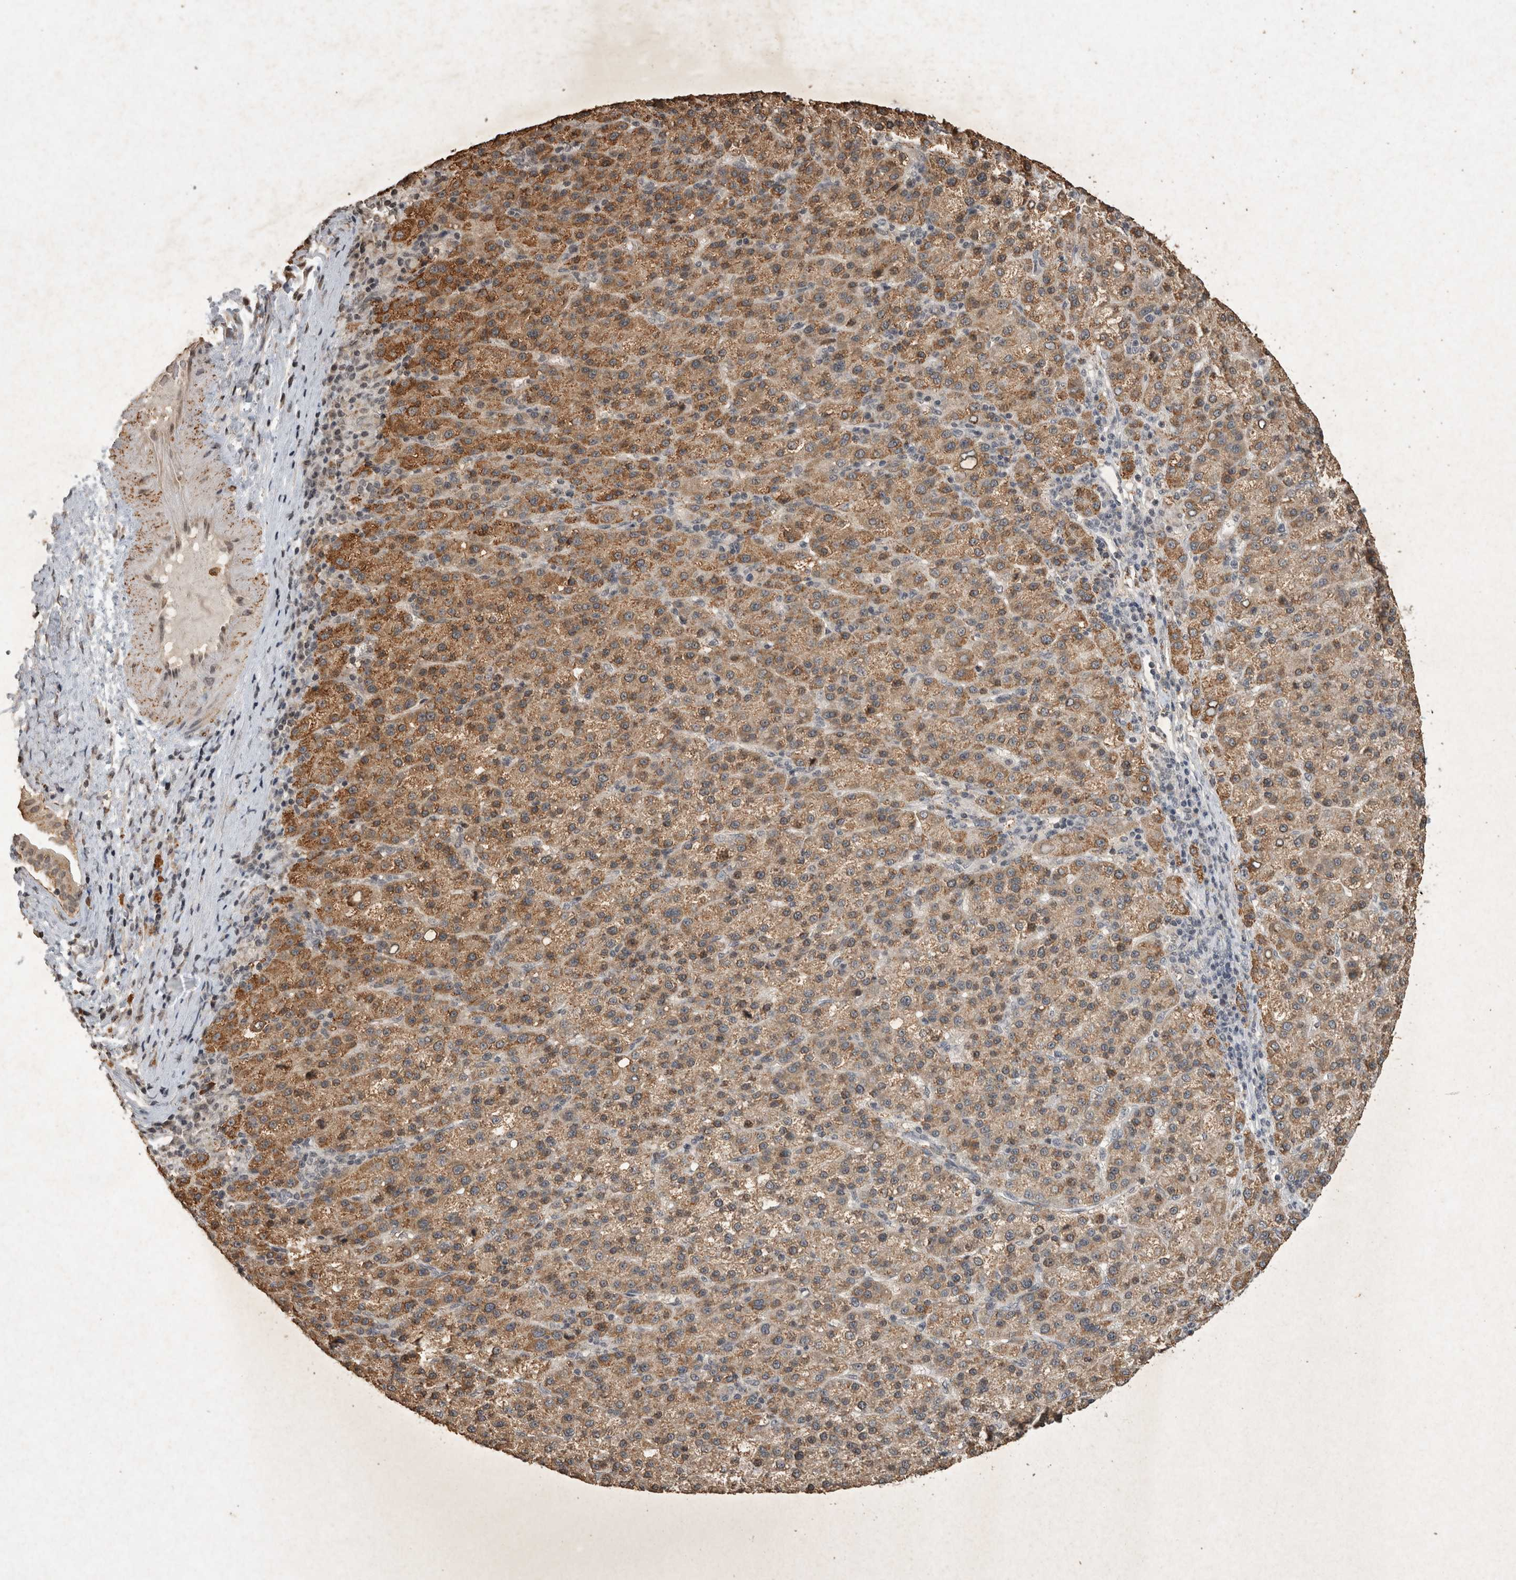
{"staining": {"intensity": "moderate", "quantity": ">75%", "location": "cytoplasmic/membranous"}, "tissue": "liver cancer", "cell_type": "Tumor cells", "image_type": "cancer", "snomed": [{"axis": "morphology", "description": "Carcinoma, Hepatocellular, NOS"}, {"axis": "topography", "description": "Liver"}], "caption": "Hepatocellular carcinoma (liver) tissue shows moderate cytoplasmic/membranous positivity in about >75% of tumor cells, visualized by immunohistochemistry.", "gene": "HRK", "patient": {"sex": "female", "age": 58}}